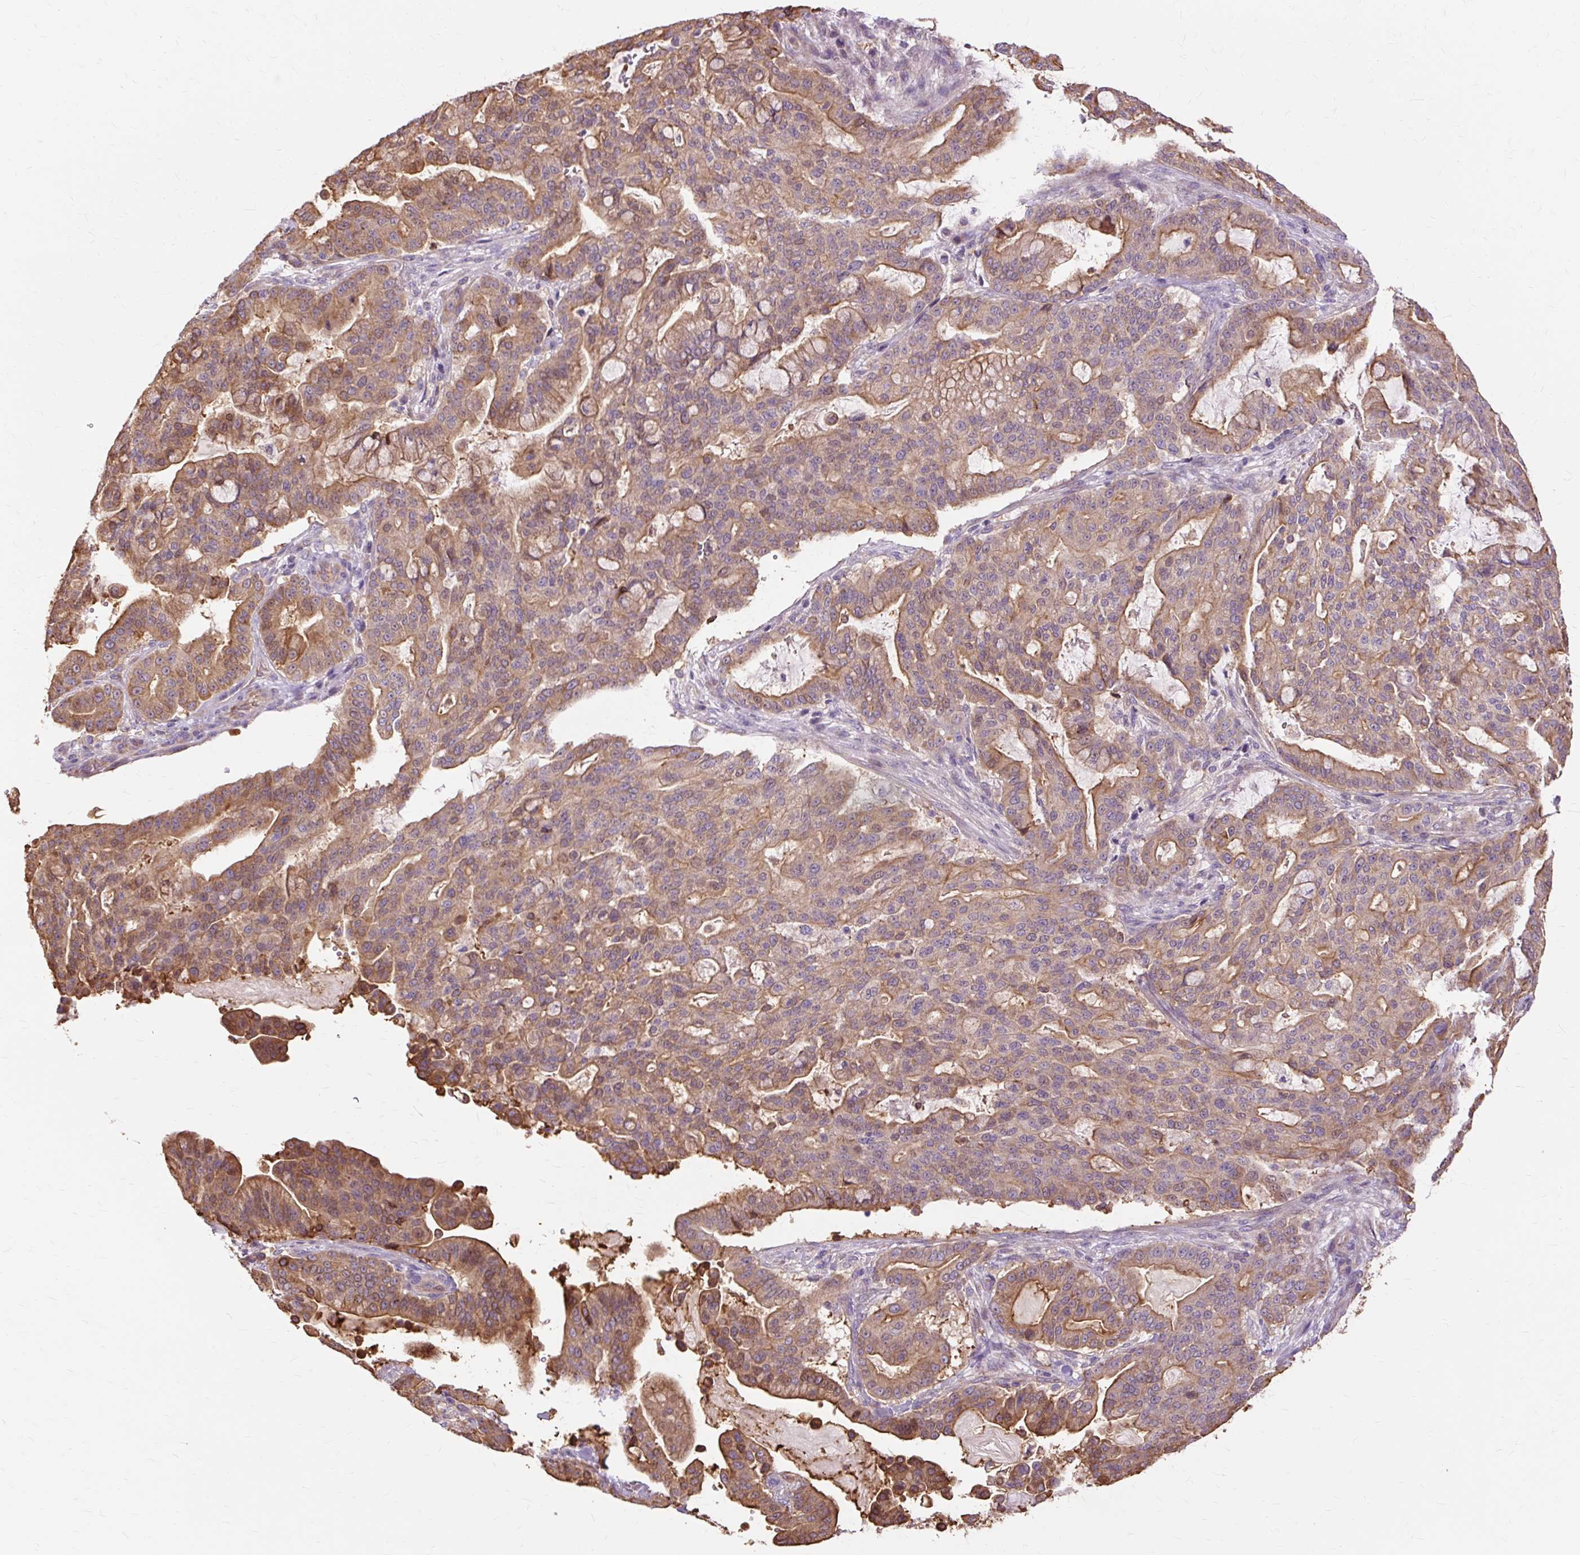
{"staining": {"intensity": "moderate", "quantity": ">75%", "location": "cytoplasmic/membranous"}, "tissue": "pancreatic cancer", "cell_type": "Tumor cells", "image_type": "cancer", "snomed": [{"axis": "morphology", "description": "Adenocarcinoma, NOS"}, {"axis": "topography", "description": "Pancreas"}], "caption": "A high-resolution photomicrograph shows immunohistochemistry (IHC) staining of adenocarcinoma (pancreatic), which shows moderate cytoplasmic/membranous staining in approximately >75% of tumor cells.", "gene": "PDZD2", "patient": {"sex": "male", "age": 63}}